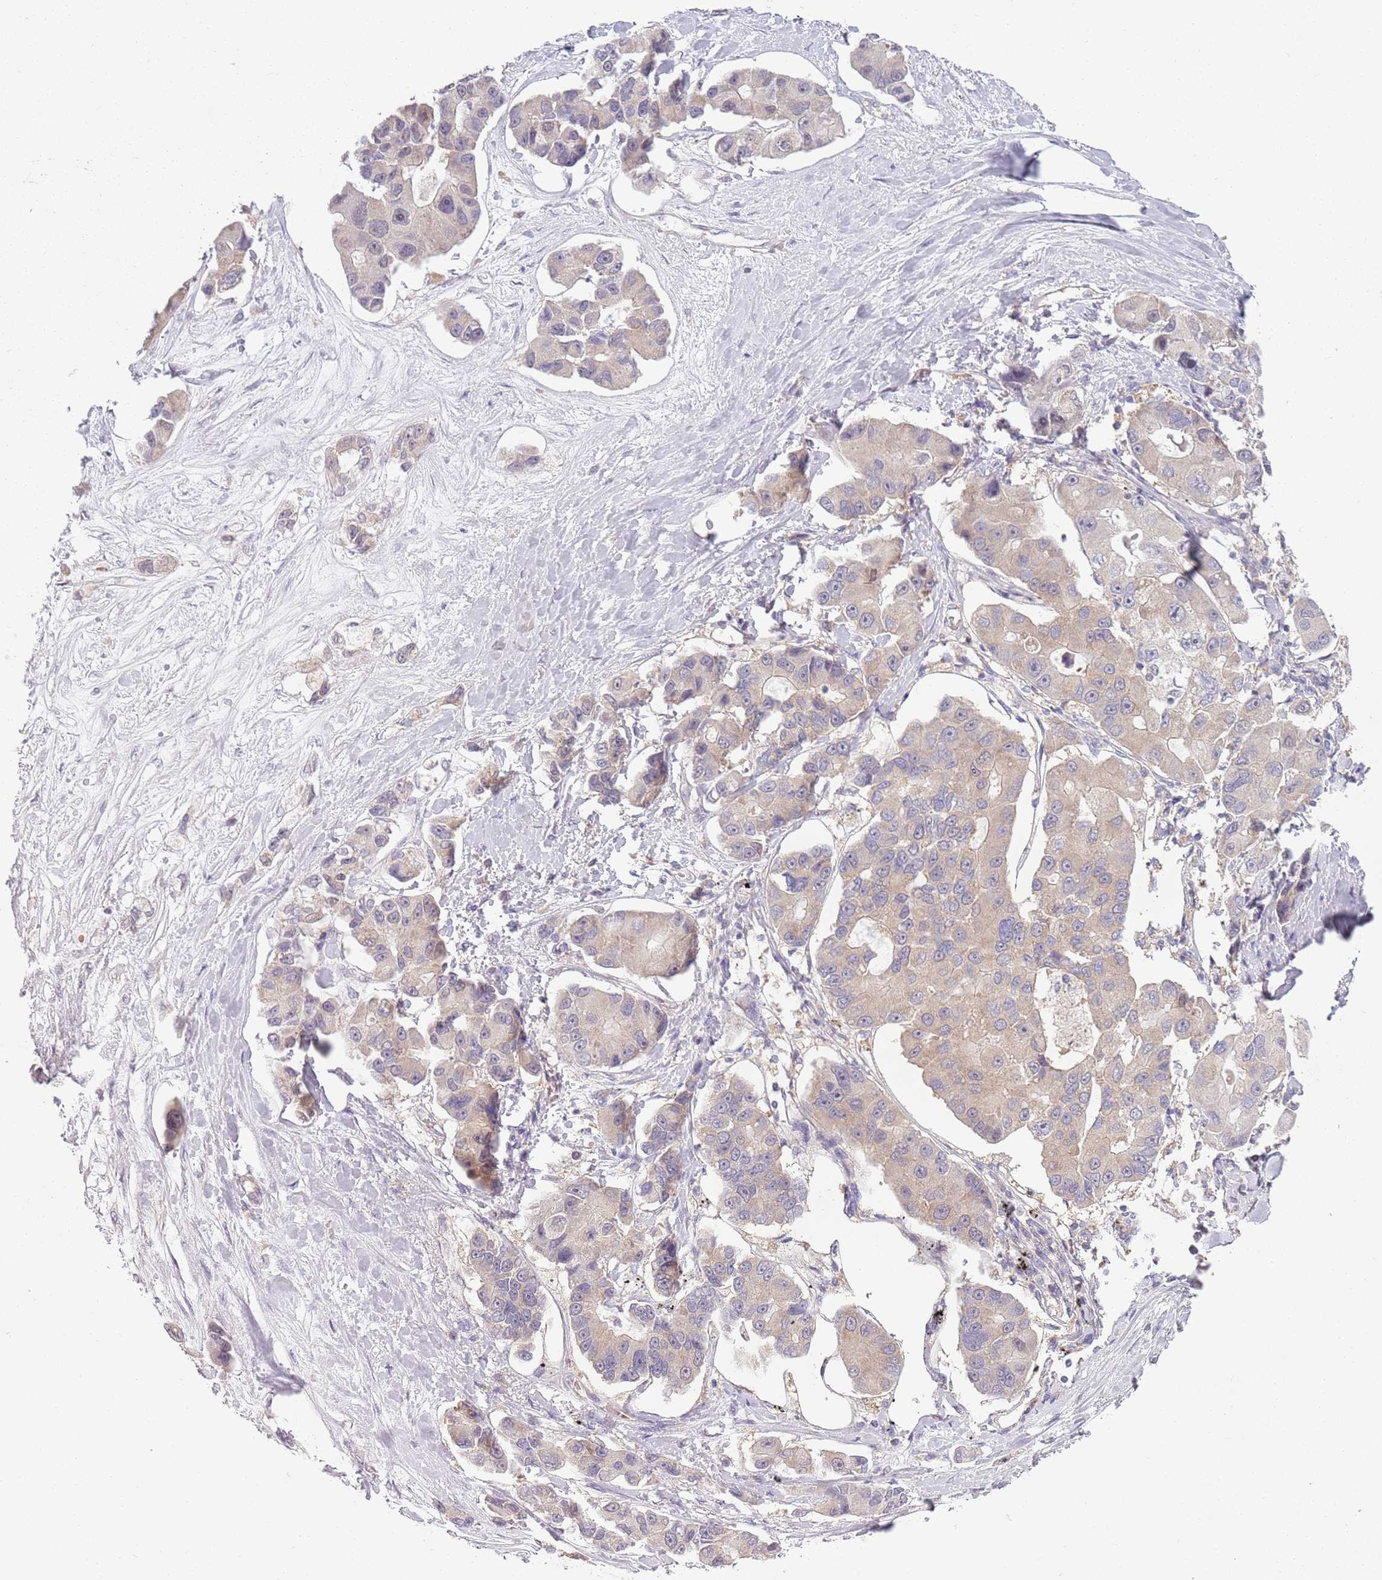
{"staining": {"intensity": "weak", "quantity": "25%-75%", "location": "cytoplasmic/membranous"}, "tissue": "lung cancer", "cell_type": "Tumor cells", "image_type": "cancer", "snomed": [{"axis": "morphology", "description": "Adenocarcinoma, NOS"}, {"axis": "topography", "description": "Lung"}], "caption": "Immunohistochemical staining of lung cancer (adenocarcinoma) reveals low levels of weak cytoplasmic/membranous positivity in about 25%-75% of tumor cells.", "gene": "TEKT4", "patient": {"sex": "female", "age": 54}}